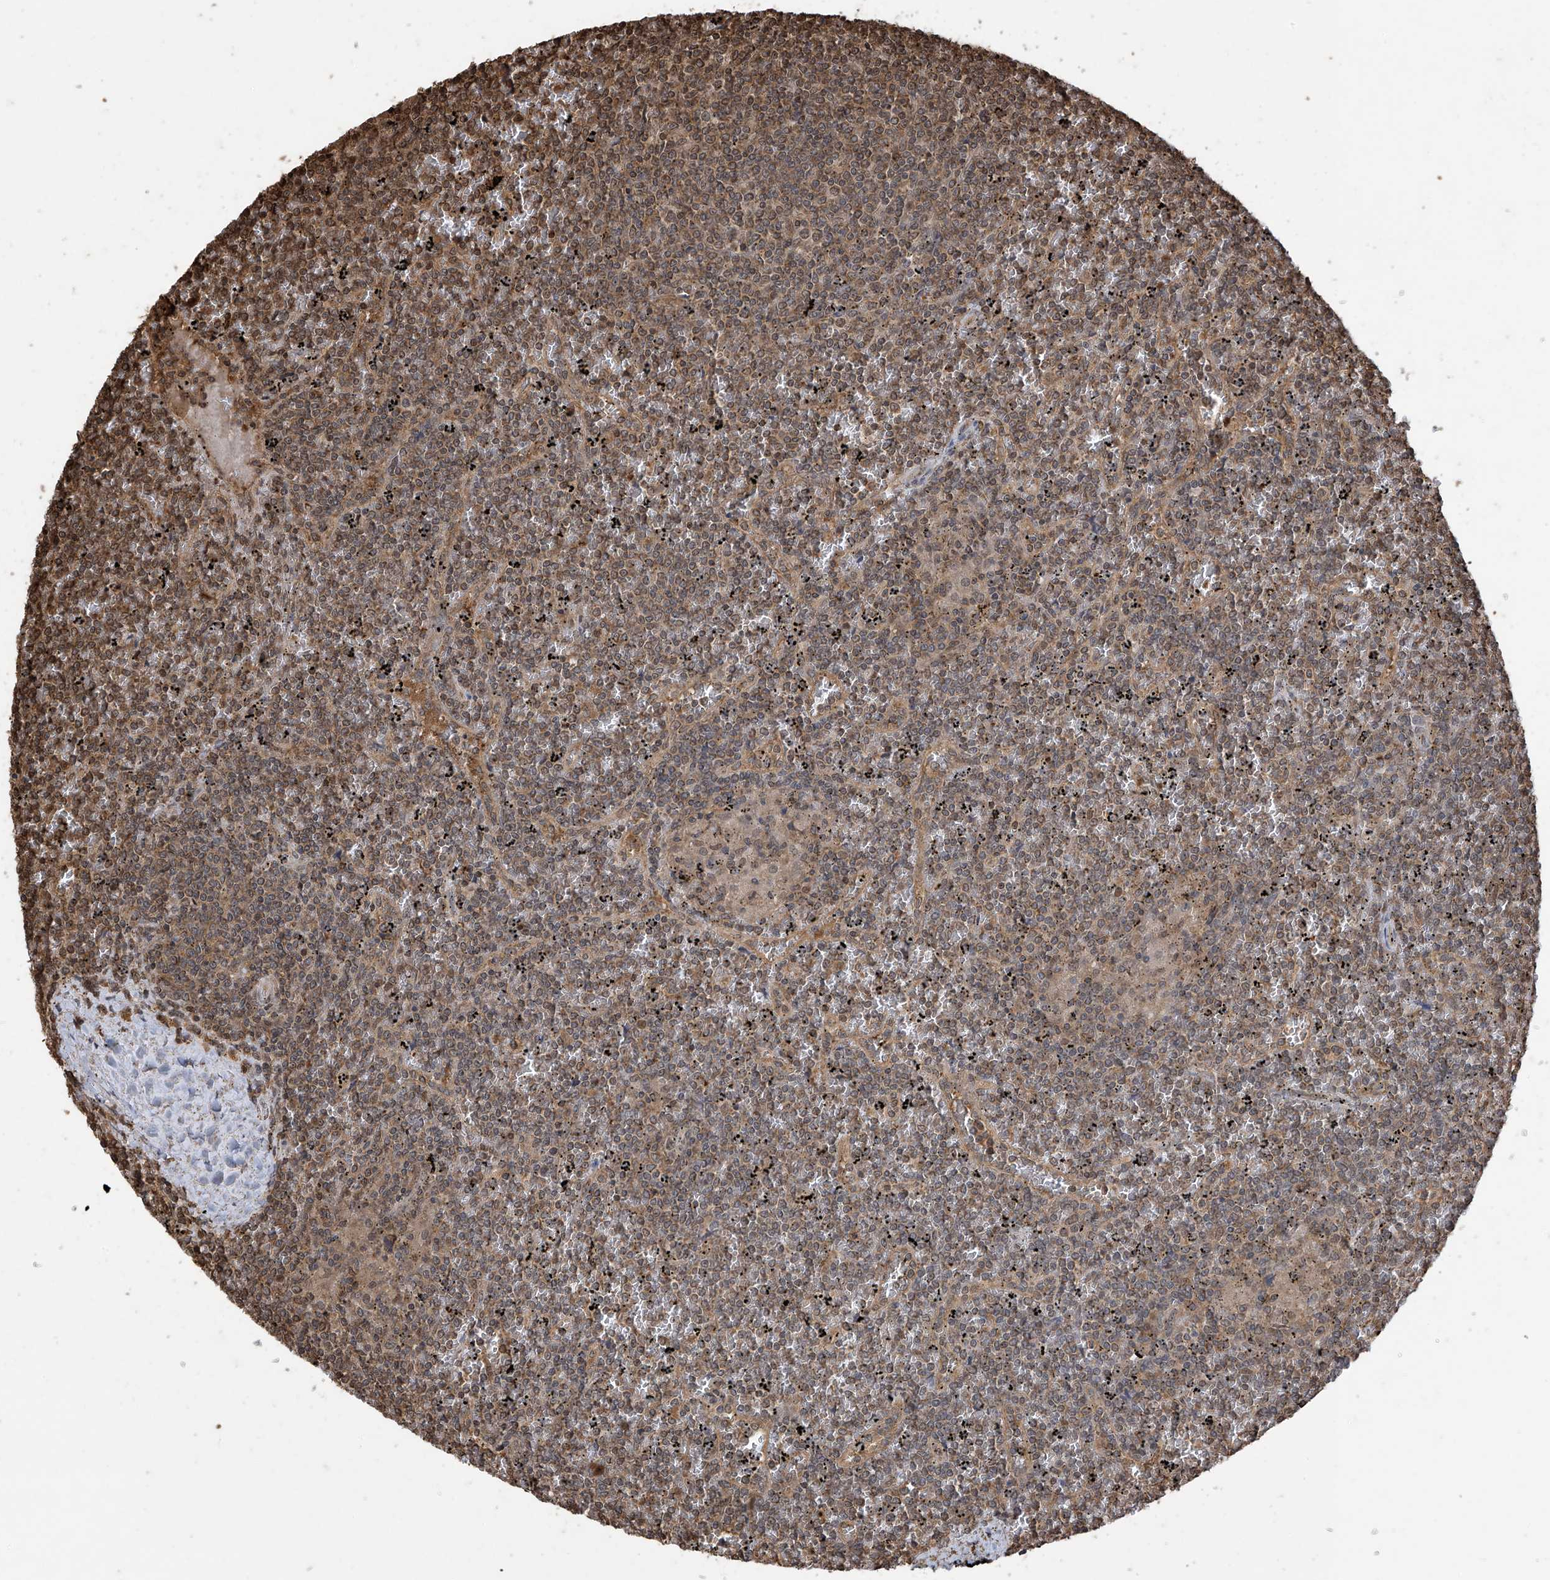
{"staining": {"intensity": "moderate", "quantity": "25%-75%", "location": "cytoplasmic/membranous"}, "tissue": "lymphoma", "cell_type": "Tumor cells", "image_type": "cancer", "snomed": [{"axis": "morphology", "description": "Malignant lymphoma, non-Hodgkin's type, Low grade"}, {"axis": "topography", "description": "Spleen"}], "caption": "The photomicrograph demonstrates a brown stain indicating the presence of a protein in the cytoplasmic/membranous of tumor cells in malignant lymphoma, non-Hodgkin's type (low-grade).", "gene": "PNPT1", "patient": {"sex": "female", "age": 19}}